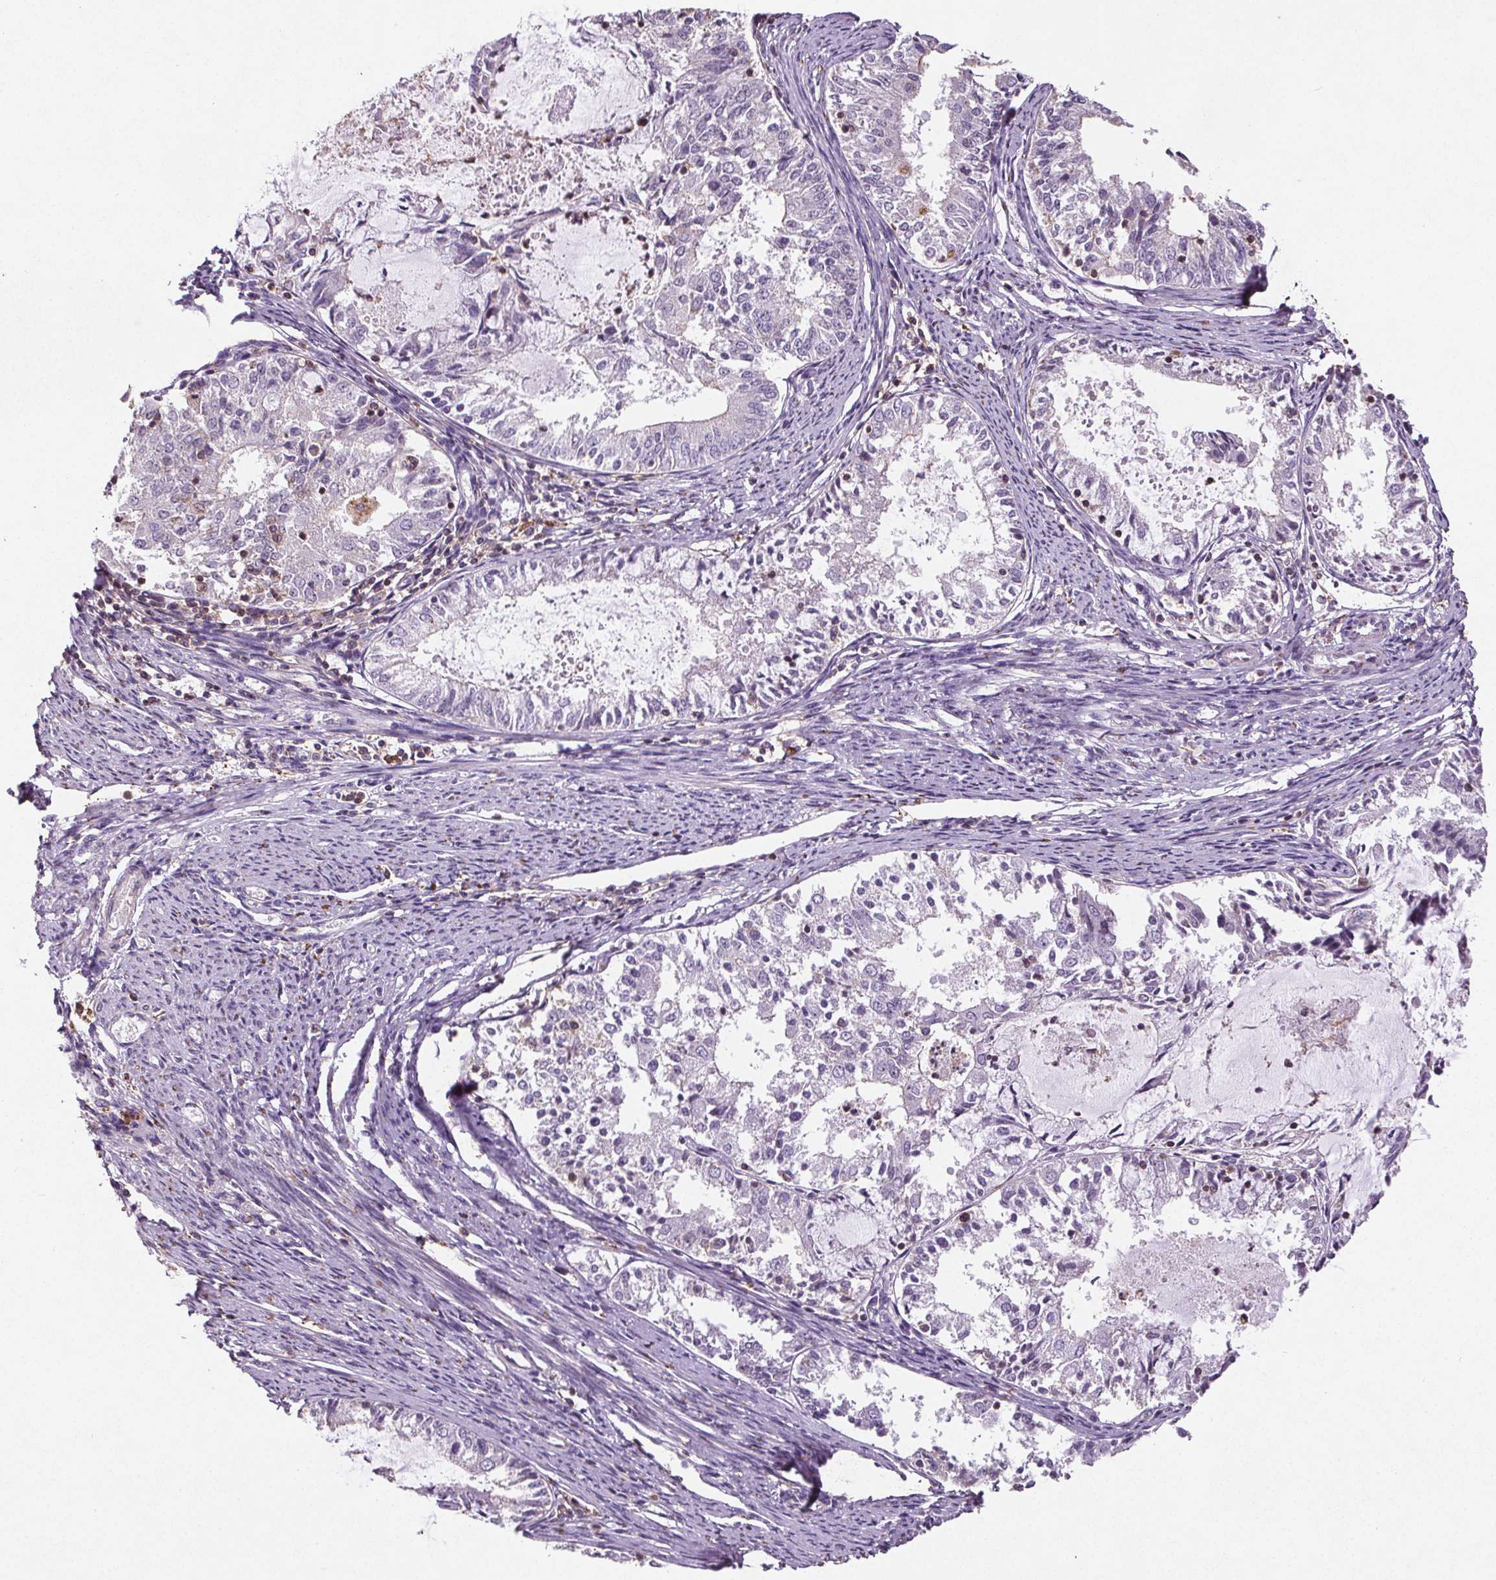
{"staining": {"intensity": "negative", "quantity": "none", "location": "none"}, "tissue": "endometrial cancer", "cell_type": "Tumor cells", "image_type": "cancer", "snomed": [{"axis": "morphology", "description": "Adenocarcinoma, NOS"}, {"axis": "topography", "description": "Endometrium"}], "caption": "An immunohistochemistry (IHC) micrograph of endometrial cancer (adenocarcinoma) is shown. There is no staining in tumor cells of endometrial cancer (adenocarcinoma).", "gene": "C19orf84", "patient": {"sex": "female", "age": 57}}